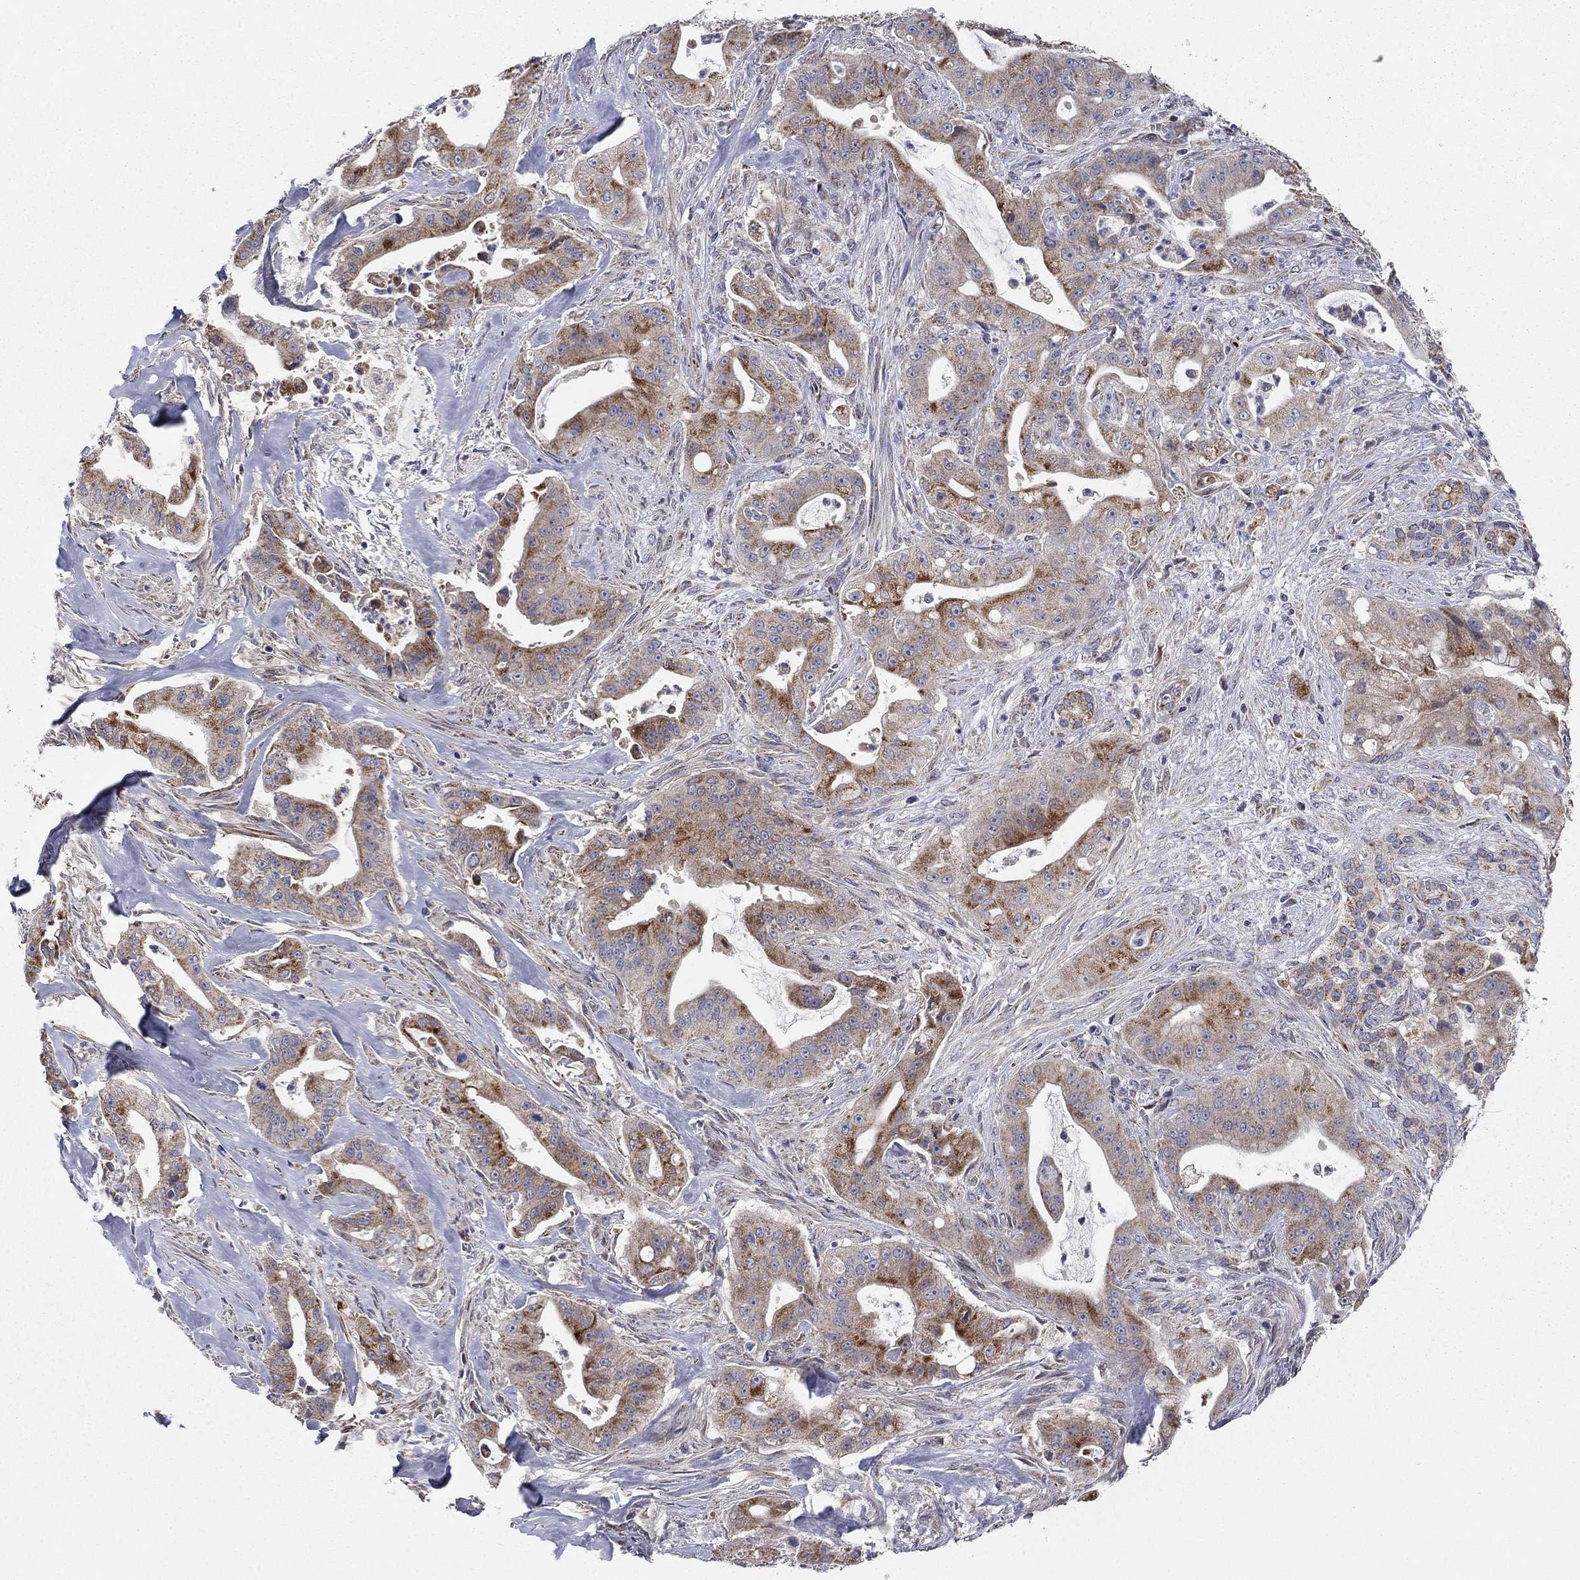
{"staining": {"intensity": "moderate", "quantity": "25%-75%", "location": "cytoplasmic/membranous"}, "tissue": "pancreatic cancer", "cell_type": "Tumor cells", "image_type": "cancer", "snomed": [{"axis": "morphology", "description": "Normal tissue, NOS"}, {"axis": "morphology", "description": "Inflammation, NOS"}, {"axis": "morphology", "description": "Adenocarcinoma, NOS"}, {"axis": "topography", "description": "Pancreas"}], "caption": "The photomicrograph shows staining of pancreatic cancer (adenocarcinoma), revealing moderate cytoplasmic/membranous protein positivity (brown color) within tumor cells.", "gene": "MMAA", "patient": {"sex": "male", "age": 57}}